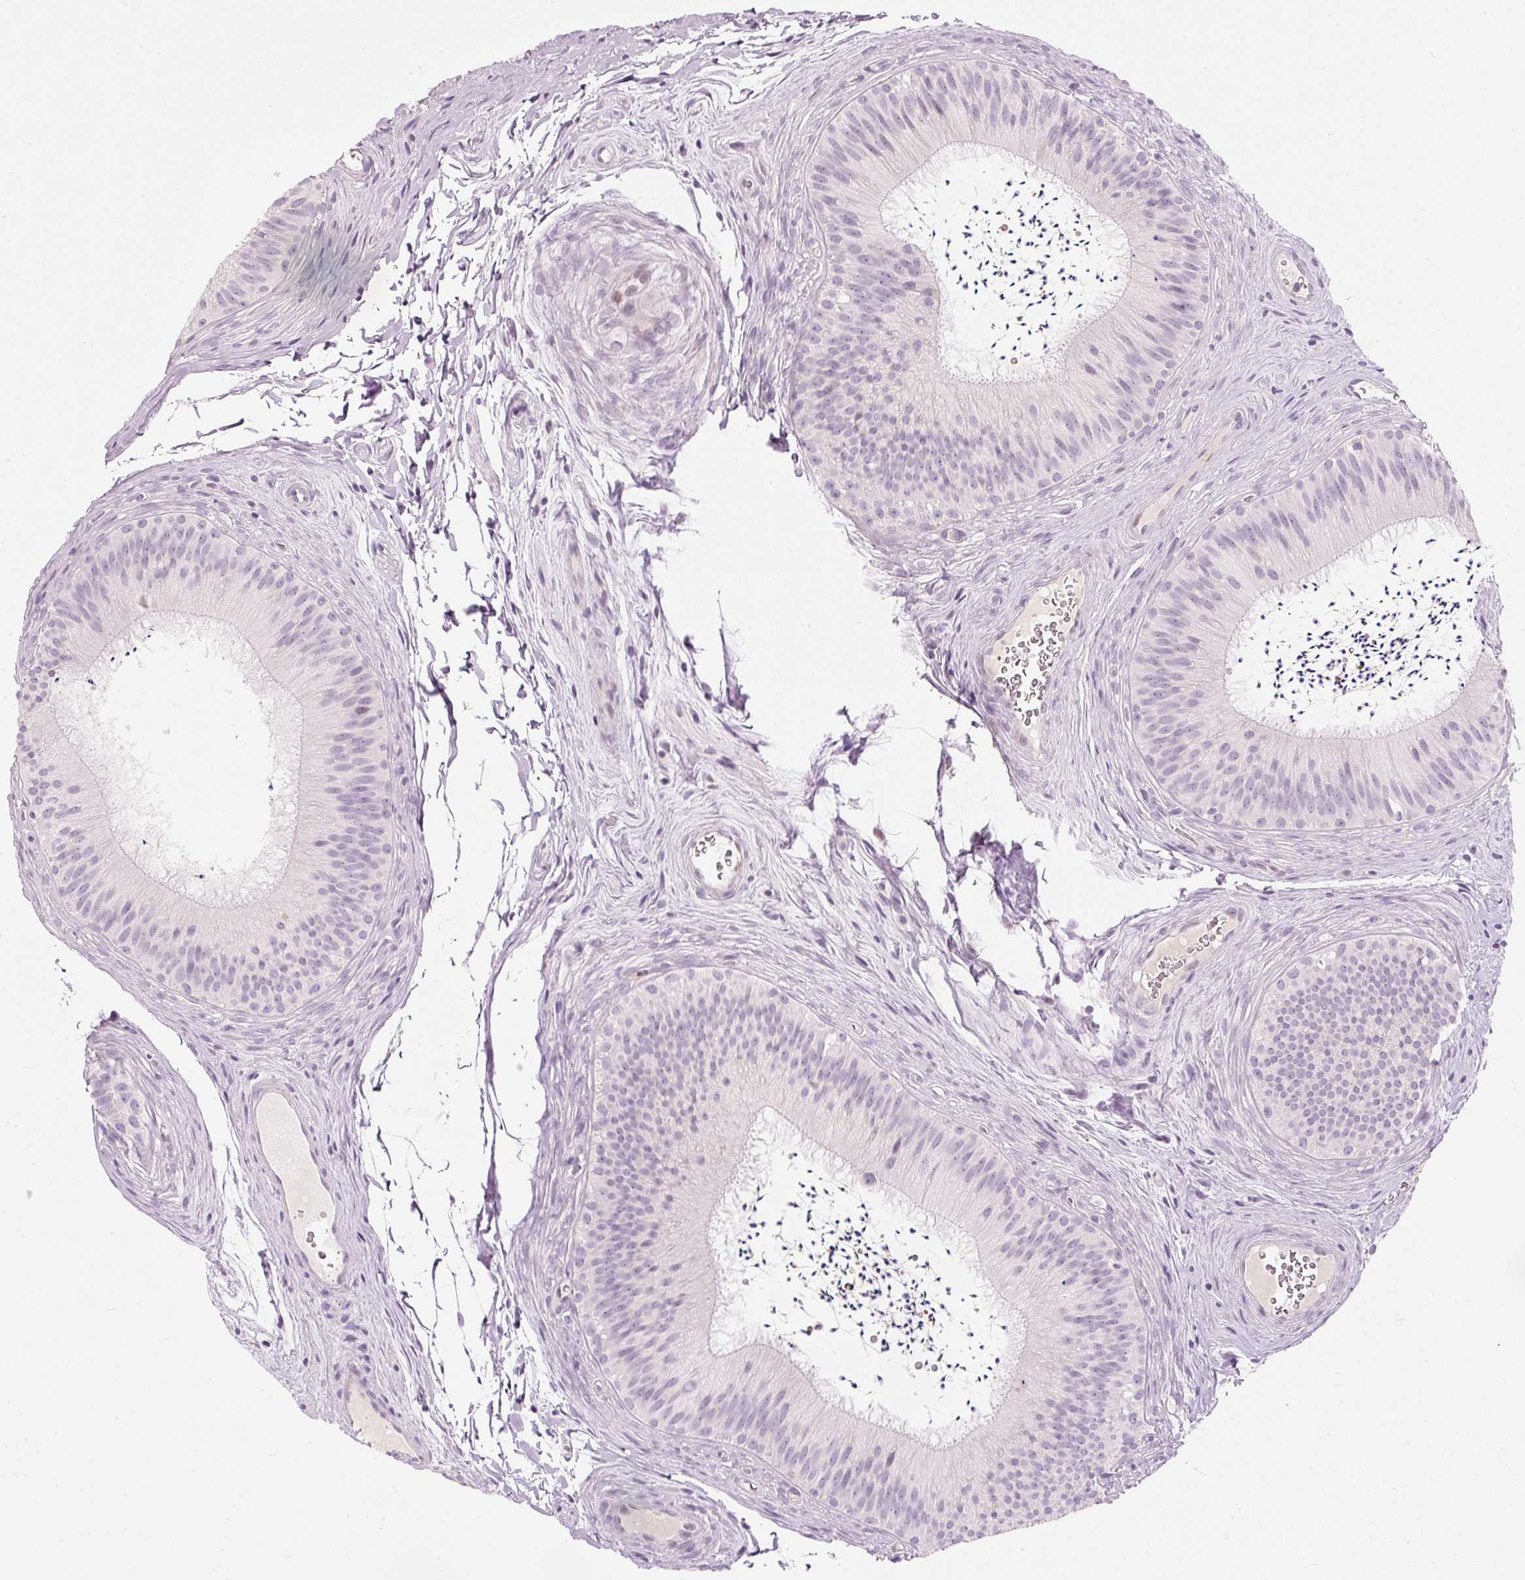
{"staining": {"intensity": "negative", "quantity": "none", "location": "none"}, "tissue": "epididymis", "cell_type": "Glandular cells", "image_type": "normal", "snomed": [{"axis": "morphology", "description": "Normal tissue, NOS"}, {"axis": "topography", "description": "Epididymis"}], "caption": "This is an immunohistochemistry image of benign epididymis. There is no staining in glandular cells.", "gene": "RNF39", "patient": {"sex": "male", "age": 24}}